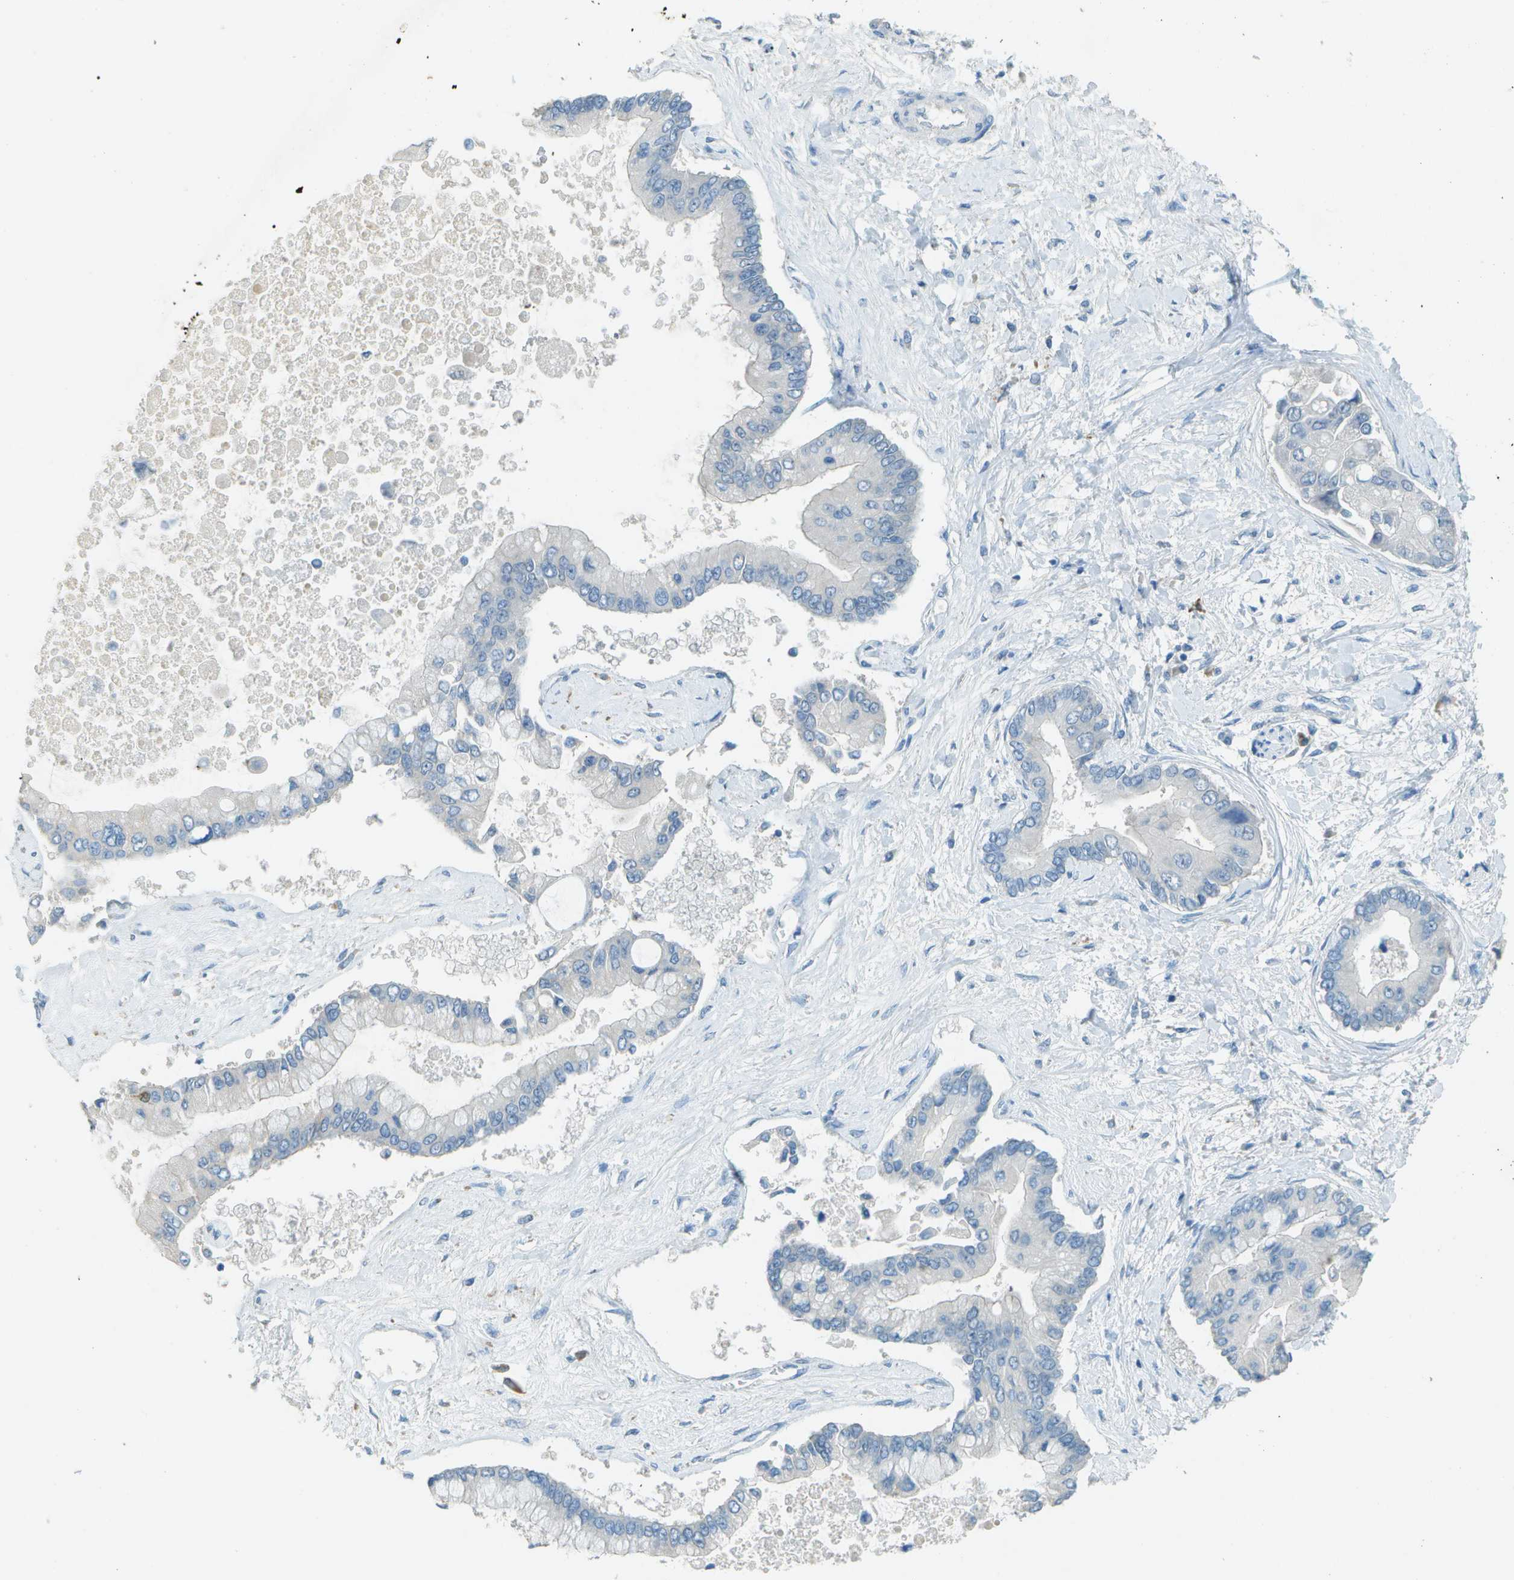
{"staining": {"intensity": "negative", "quantity": "none", "location": "none"}, "tissue": "liver cancer", "cell_type": "Tumor cells", "image_type": "cancer", "snomed": [{"axis": "morphology", "description": "Cholangiocarcinoma"}, {"axis": "topography", "description": "Liver"}], "caption": "DAB immunohistochemical staining of liver cancer demonstrates no significant staining in tumor cells. (DAB (3,3'-diaminobenzidine) IHC, high magnification).", "gene": "LGI2", "patient": {"sex": "male", "age": 50}}